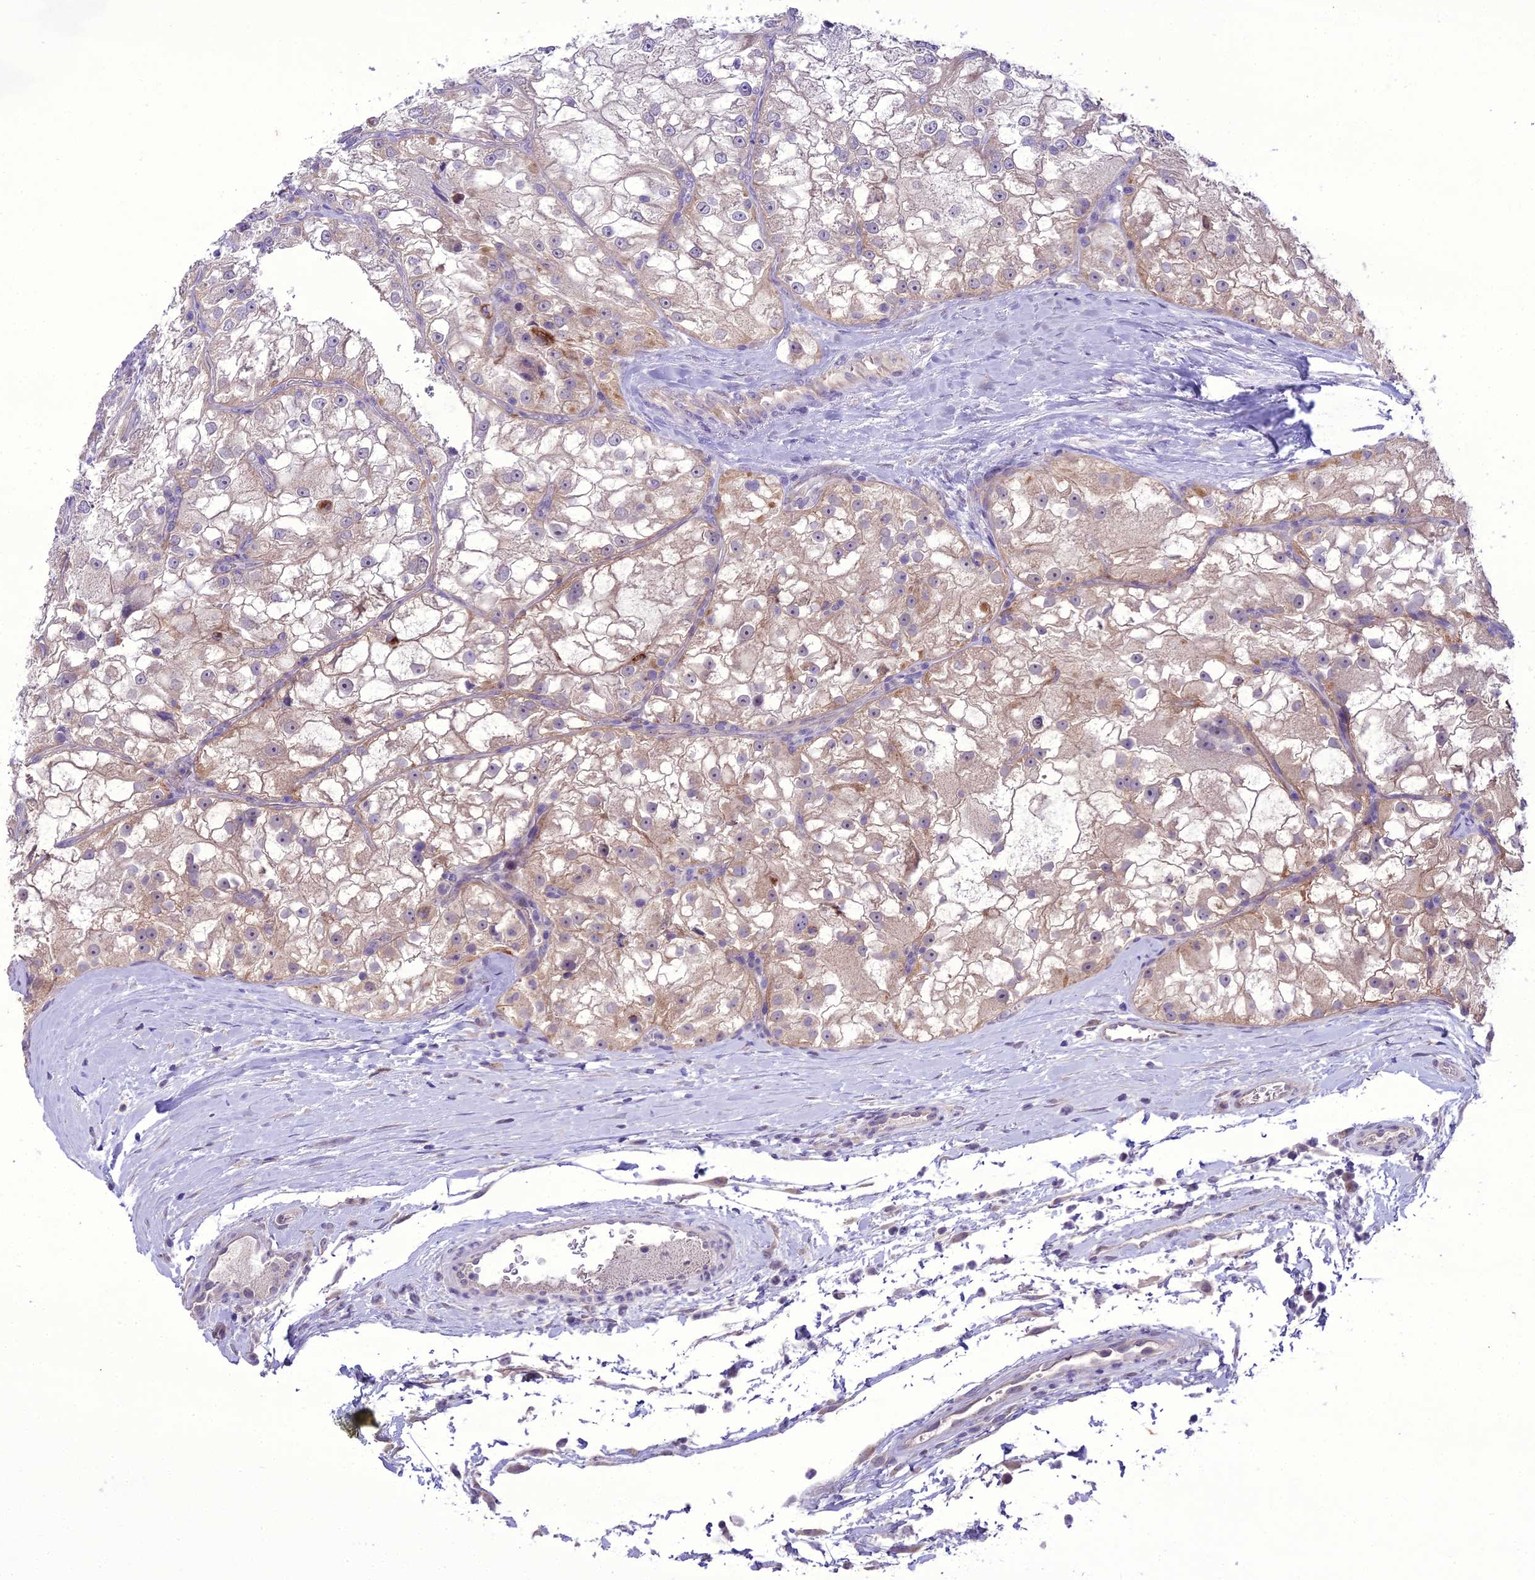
{"staining": {"intensity": "weak", "quantity": "<25%", "location": "cytoplasmic/membranous"}, "tissue": "renal cancer", "cell_type": "Tumor cells", "image_type": "cancer", "snomed": [{"axis": "morphology", "description": "Adenocarcinoma, NOS"}, {"axis": "topography", "description": "Kidney"}], "caption": "Immunohistochemistry image of neoplastic tissue: renal cancer stained with DAB (3,3'-diaminobenzidine) exhibits no significant protein staining in tumor cells. The staining was performed using DAB to visualize the protein expression in brown, while the nuclei were stained in blue with hematoxylin (Magnification: 20x).", "gene": "SCRT1", "patient": {"sex": "female", "age": 72}}